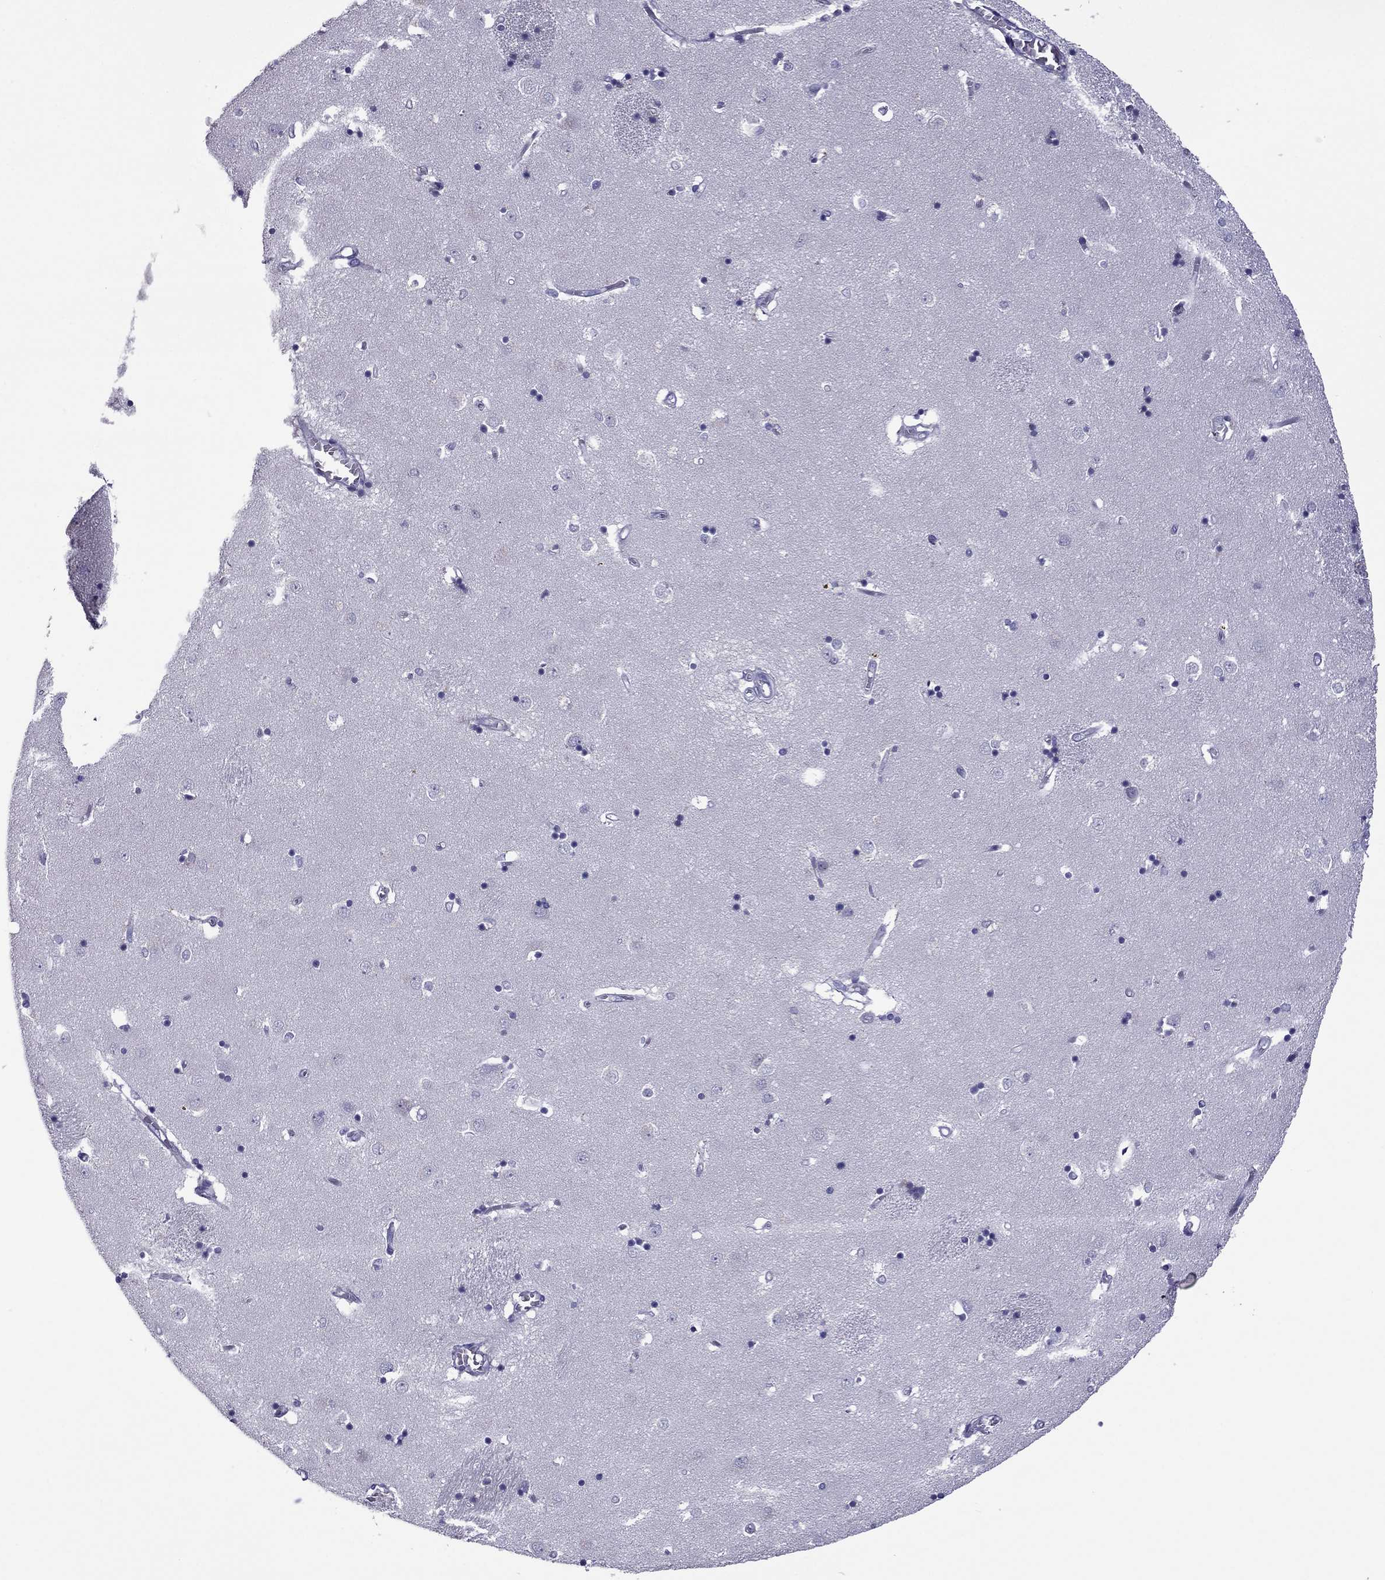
{"staining": {"intensity": "negative", "quantity": "none", "location": "none"}, "tissue": "caudate", "cell_type": "Glial cells", "image_type": "normal", "snomed": [{"axis": "morphology", "description": "Normal tissue, NOS"}, {"axis": "topography", "description": "Lateral ventricle wall"}], "caption": "Immunohistochemical staining of benign human caudate reveals no significant positivity in glial cells. (DAB (3,3'-diaminobenzidine) immunohistochemistry (IHC) with hematoxylin counter stain).", "gene": "MYBPH", "patient": {"sex": "male", "age": 54}}